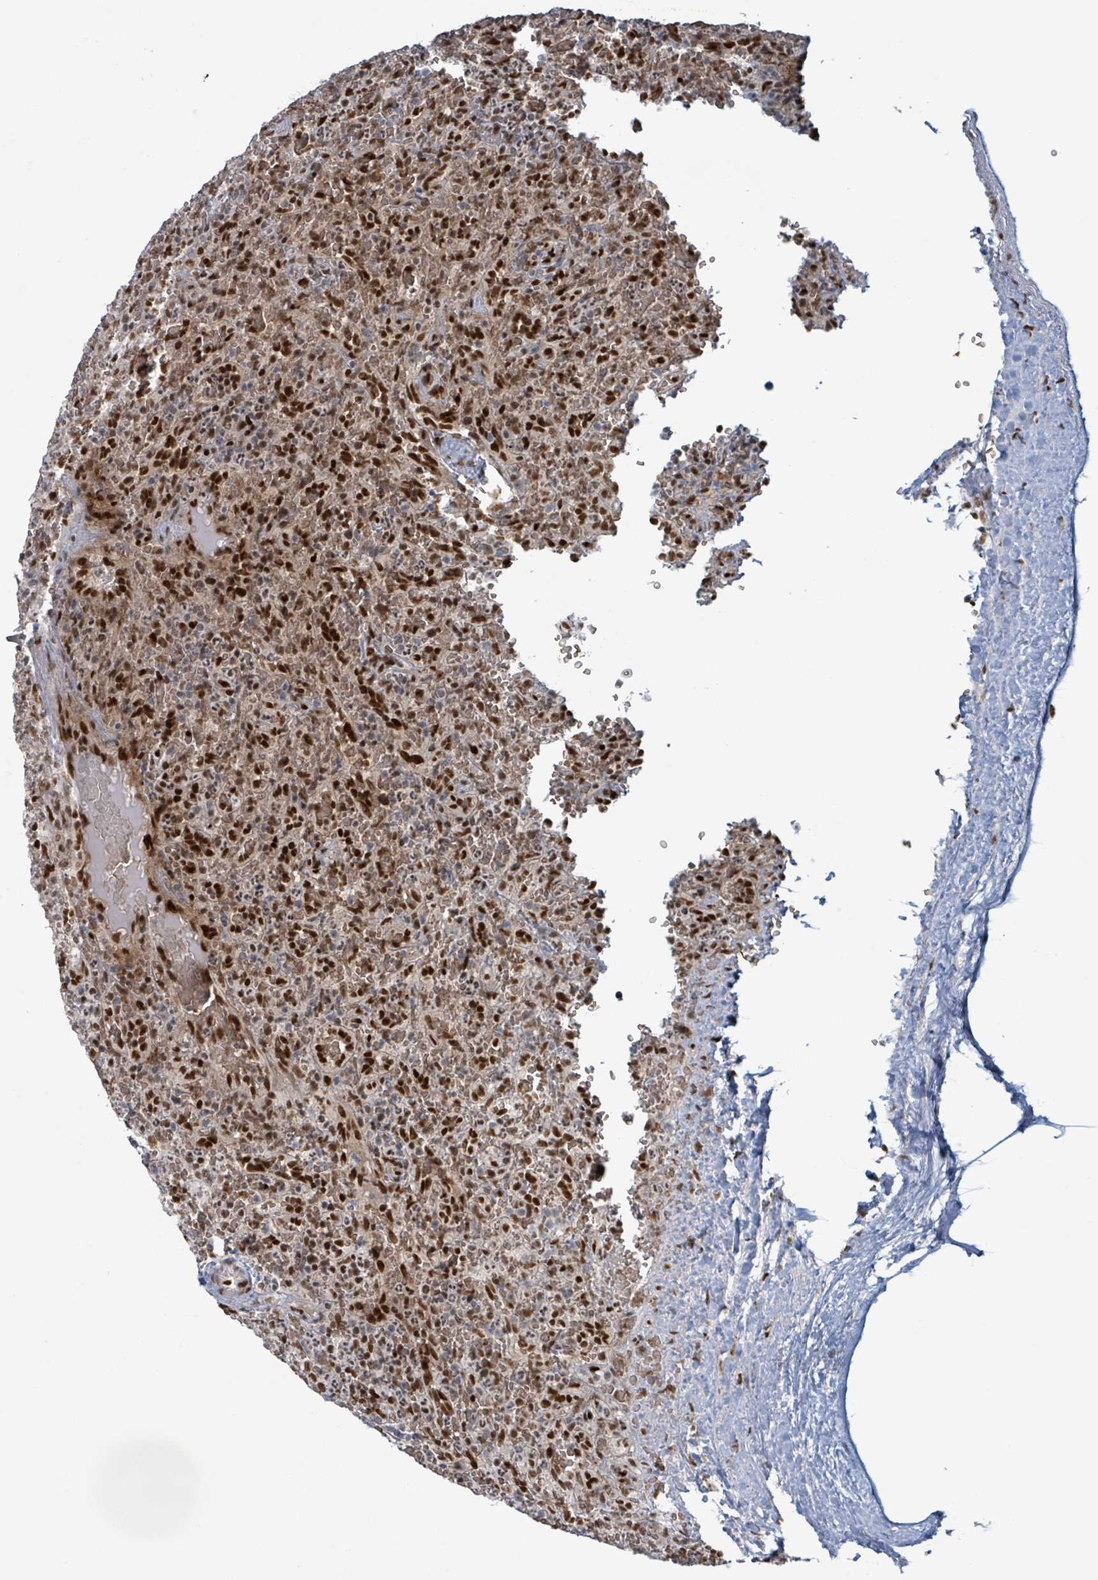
{"staining": {"intensity": "strong", "quantity": "25%-75%", "location": "nuclear"}, "tissue": "lymphoma", "cell_type": "Tumor cells", "image_type": "cancer", "snomed": [{"axis": "morphology", "description": "Malignant lymphoma, non-Hodgkin's type, Low grade"}, {"axis": "topography", "description": "Spleen"}], "caption": "IHC (DAB (3,3'-diaminobenzidine)) staining of low-grade malignant lymphoma, non-Hodgkin's type reveals strong nuclear protein positivity in approximately 25%-75% of tumor cells.", "gene": "KLF3", "patient": {"sex": "female", "age": 64}}